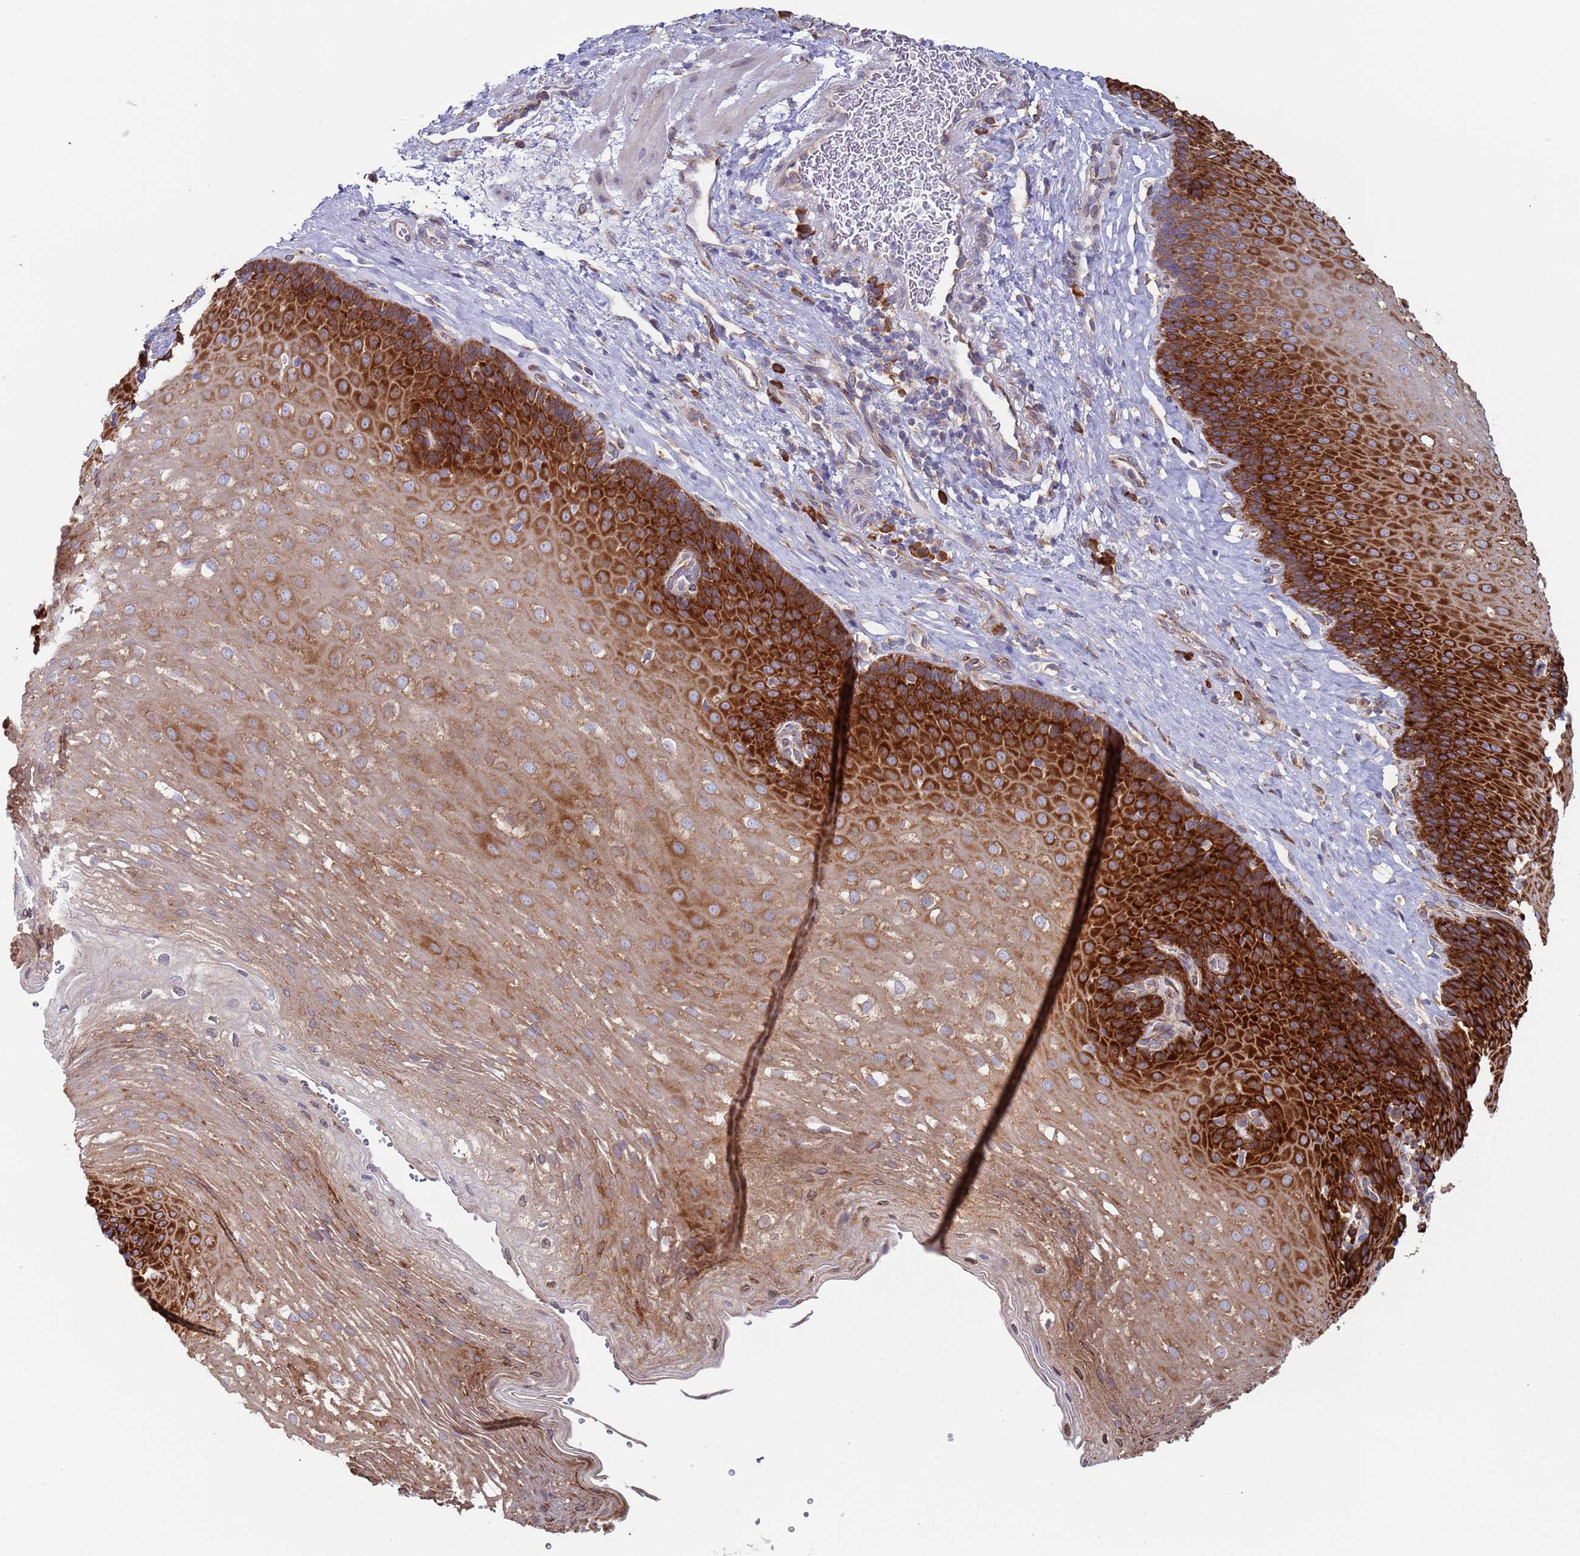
{"staining": {"intensity": "strong", "quantity": "25%-75%", "location": "cytoplasmic/membranous"}, "tissue": "esophagus", "cell_type": "Squamous epithelial cells", "image_type": "normal", "snomed": [{"axis": "morphology", "description": "Normal tissue, NOS"}, {"axis": "topography", "description": "Esophagus"}], "caption": "Strong cytoplasmic/membranous protein expression is present in about 25%-75% of squamous epithelial cells in esophagus.", "gene": "ENSG00000286098", "patient": {"sex": "female", "age": 66}}